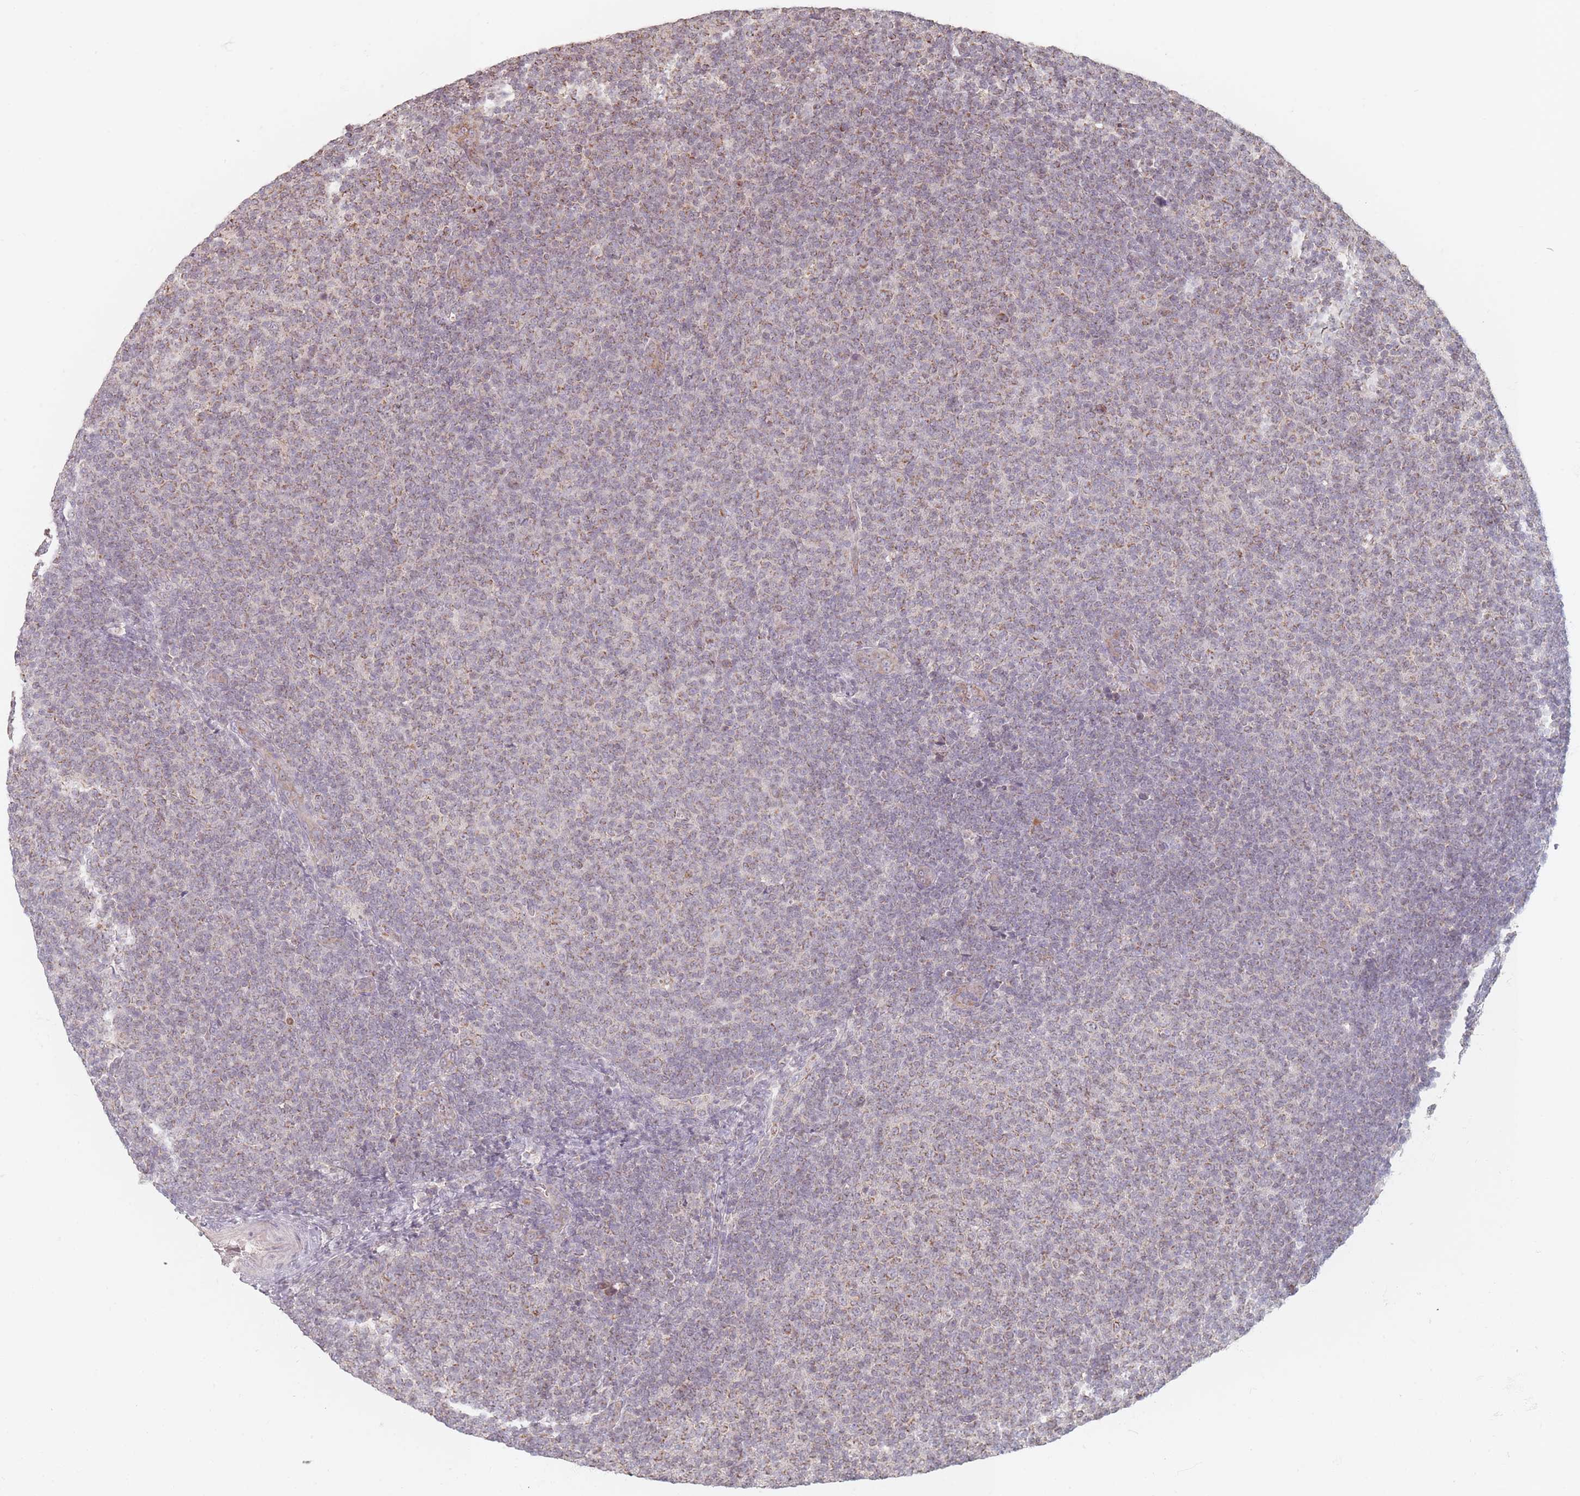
{"staining": {"intensity": "weak", "quantity": "25%-75%", "location": "cytoplasmic/membranous"}, "tissue": "lymphoma", "cell_type": "Tumor cells", "image_type": "cancer", "snomed": [{"axis": "morphology", "description": "Malignant lymphoma, non-Hodgkin's type, Low grade"}, {"axis": "topography", "description": "Lymph node"}], "caption": "Weak cytoplasmic/membranous staining for a protein is seen in approximately 25%-75% of tumor cells of malignant lymphoma, non-Hodgkin's type (low-grade) using immunohistochemistry.", "gene": "OR2M4", "patient": {"sex": "male", "age": 66}}